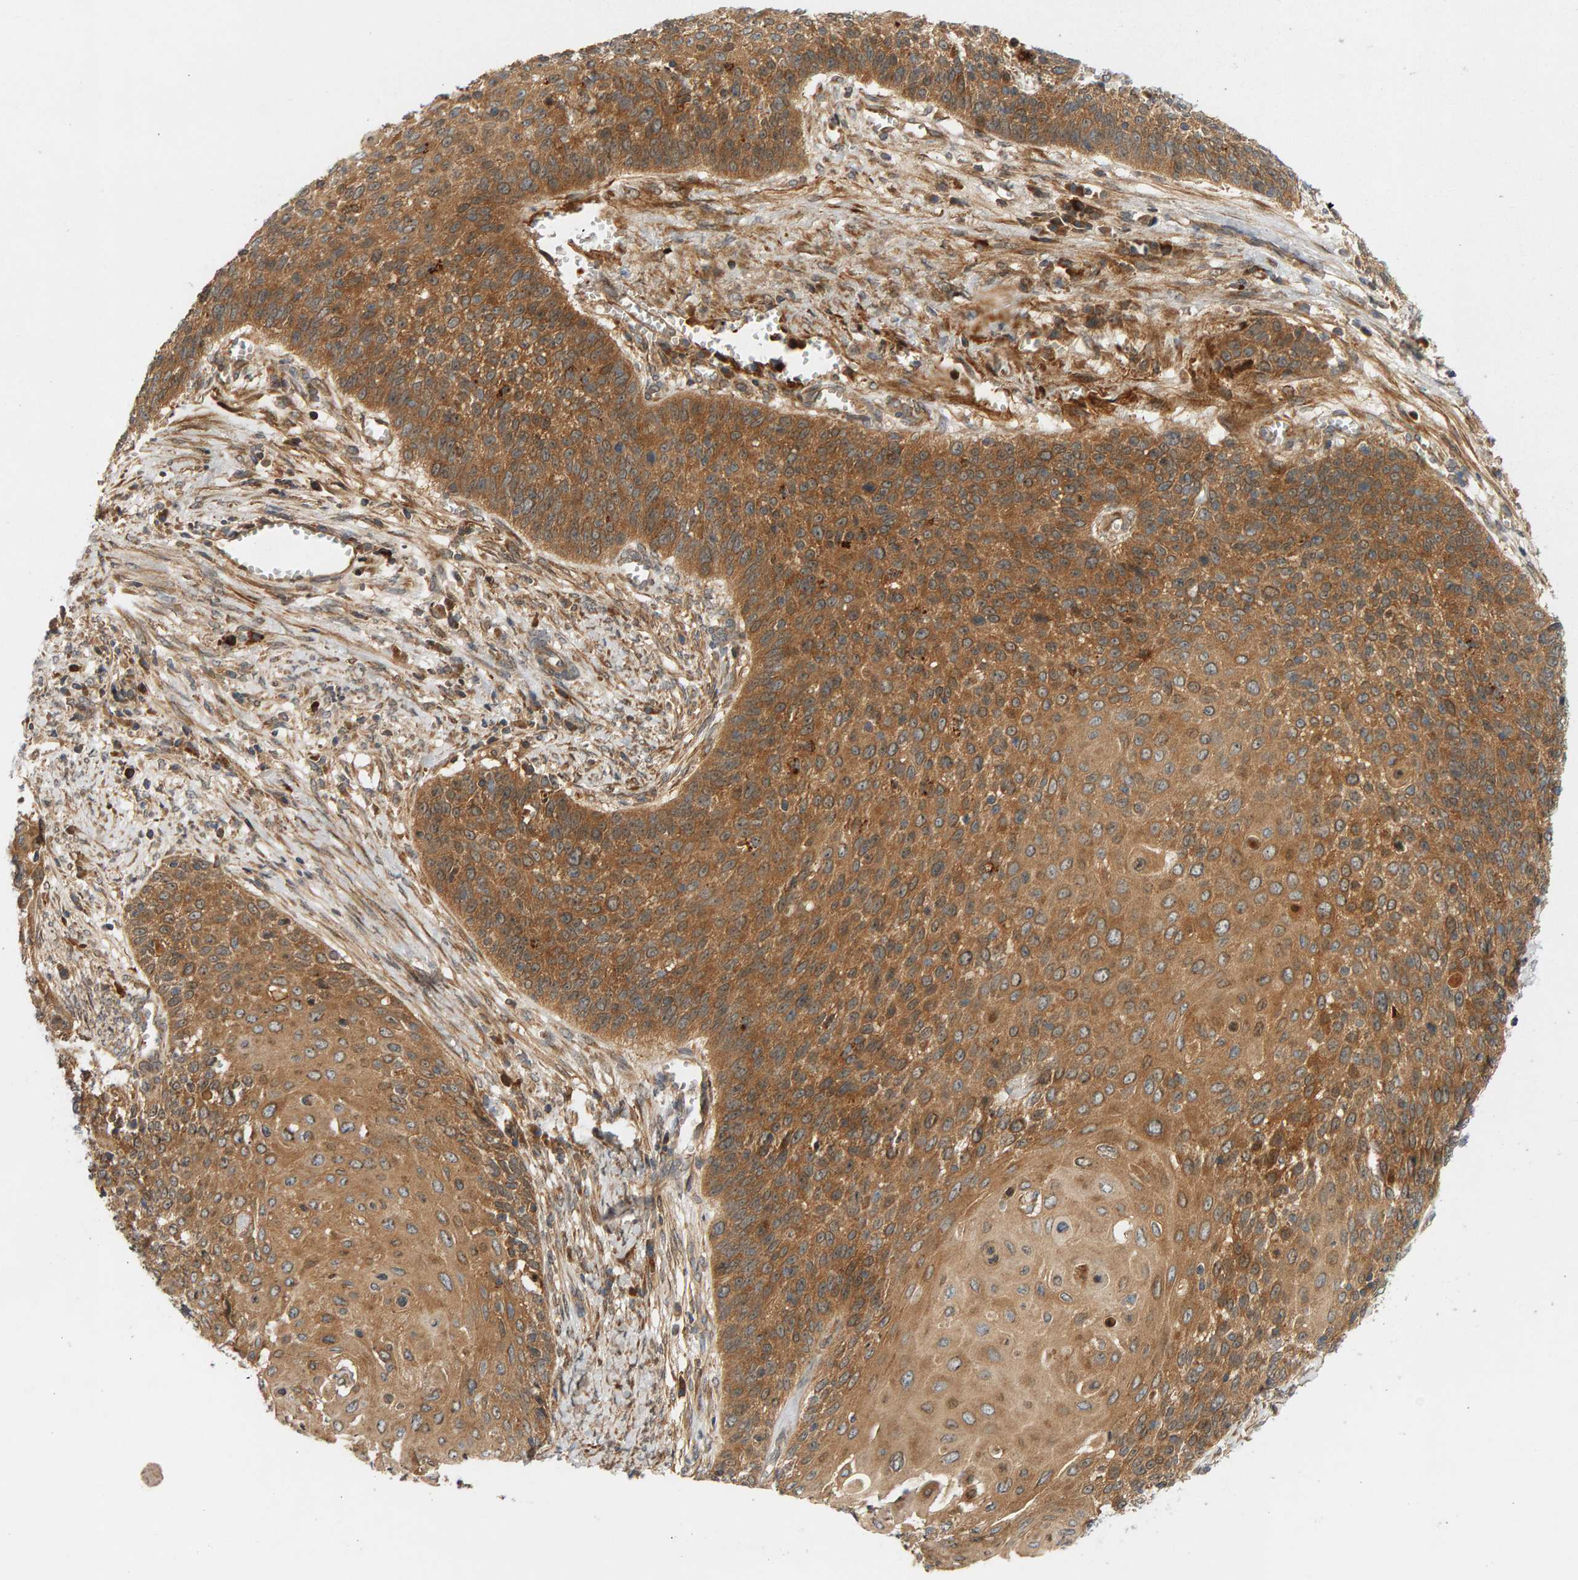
{"staining": {"intensity": "moderate", "quantity": ">75%", "location": "cytoplasmic/membranous"}, "tissue": "cervical cancer", "cell_type": "Tumor cells", "image_type": "cancer", "snomed": [{"axis": "morphology", "description": "Squamous cell carcinoma, NOS"}, {"axis": "topography", "description": "Cervix"}], "caption": "Immunohistochemical staining of human squamous cell carcinoma (cervical) reveals moderate cytoplasmic/membranous protein staining in approximately >75% of tumor cells. The protein of interest is shown in brown color, while the nuclei are stained blue.", "gene": "BAHCC1", "patient": {"sex": "female", "age": 39}}